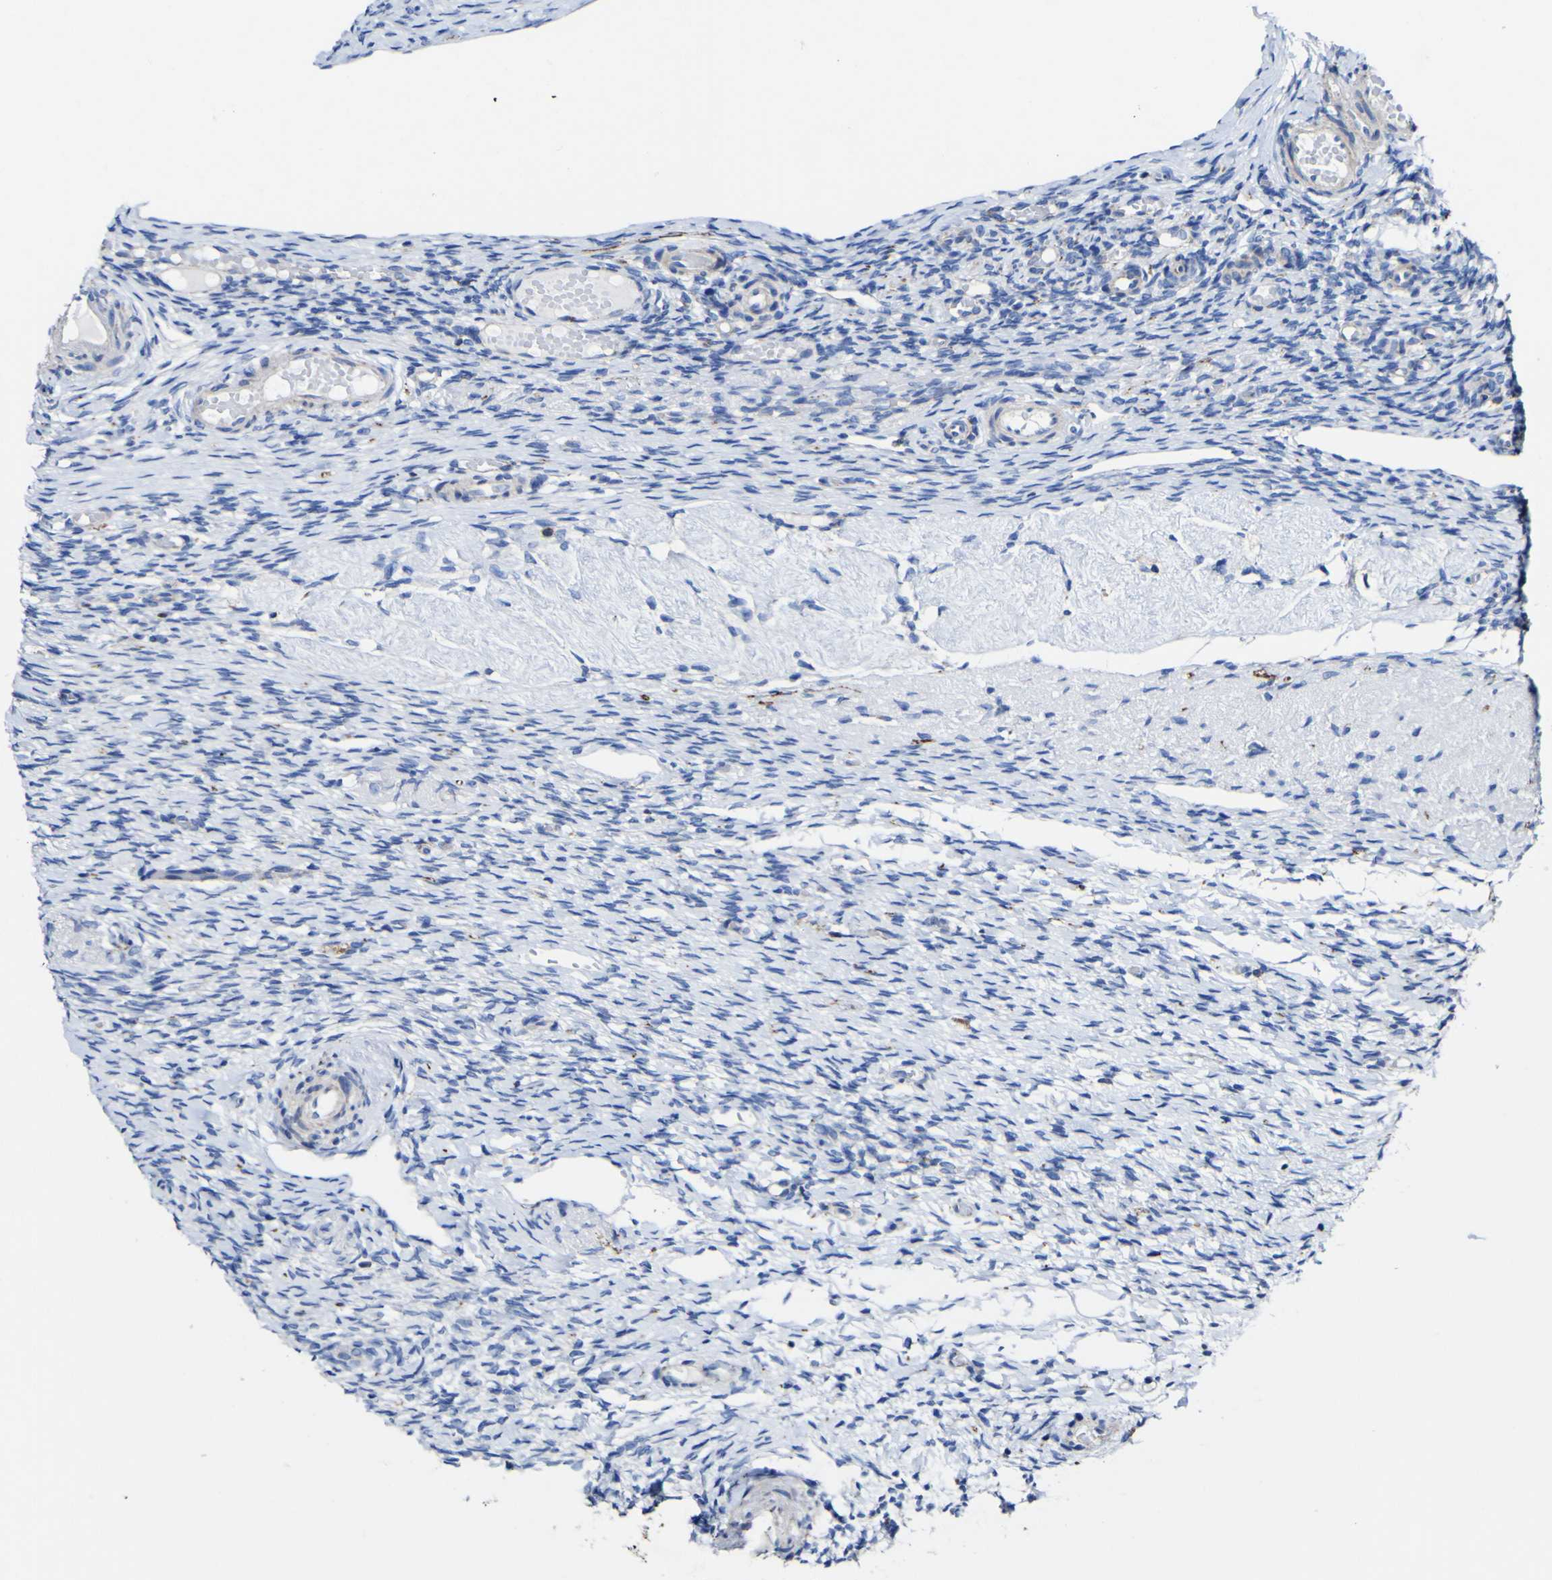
{"staining": {"intensity": "negative", "quantity": "none", "location": "none"}, "tissue": "ovary", "cell_type": "Ovarian stroma cells", "image_type": "normal", "snomed": [{"axis": "morphology", "description": "Normal tissue, NOS"}, {"axis": "topography", "description": "Ovary"}], "caption": "An immunohistochemistry (IHC) image of normal ovary is shown. There is no staining in ovarian stroma cells of ovary.", "gene": "CCDC90B", "patient": {"sex": "female", "age": 60}}